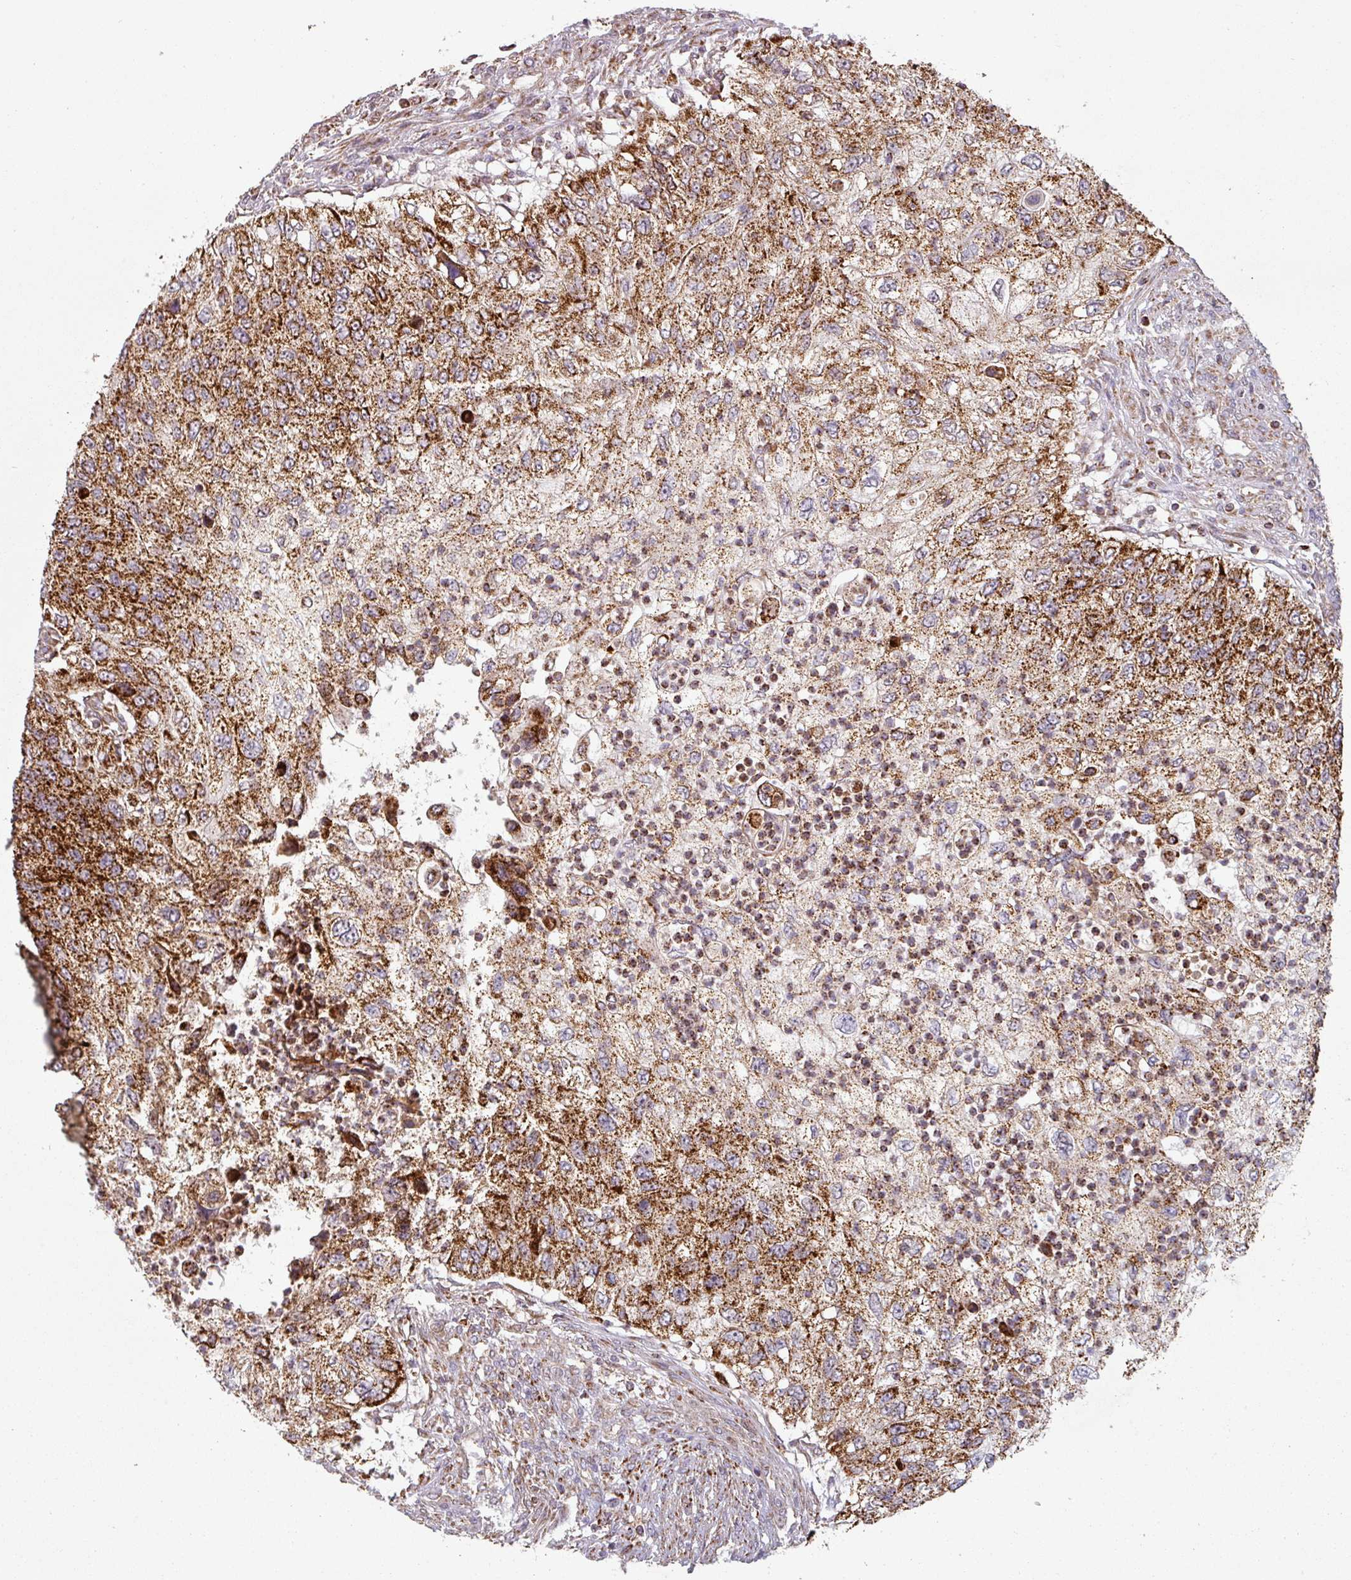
{"staining": {"intensity": "strong", "quantity": ">75%", "location": "cytoplasmic/membranous"}, "tissue": "urothelial cancer", "cell_type": "Tumor cells", "image_type": "cancer", "snomed": [{"axis": "morphology", "description": "Urothelial carcinoma, High grade"}, {"axis": "topography", "description": "Urinary bladder"}], "caption": "High-grade urothelial carcinoma stained with immunohistochemistry (IHC) demonstrates strong cytoplasmic/membranous expression in about >75% of tumor cells.", "gene": "GPD2", "patient": {"sex": "female", "age": 60}}